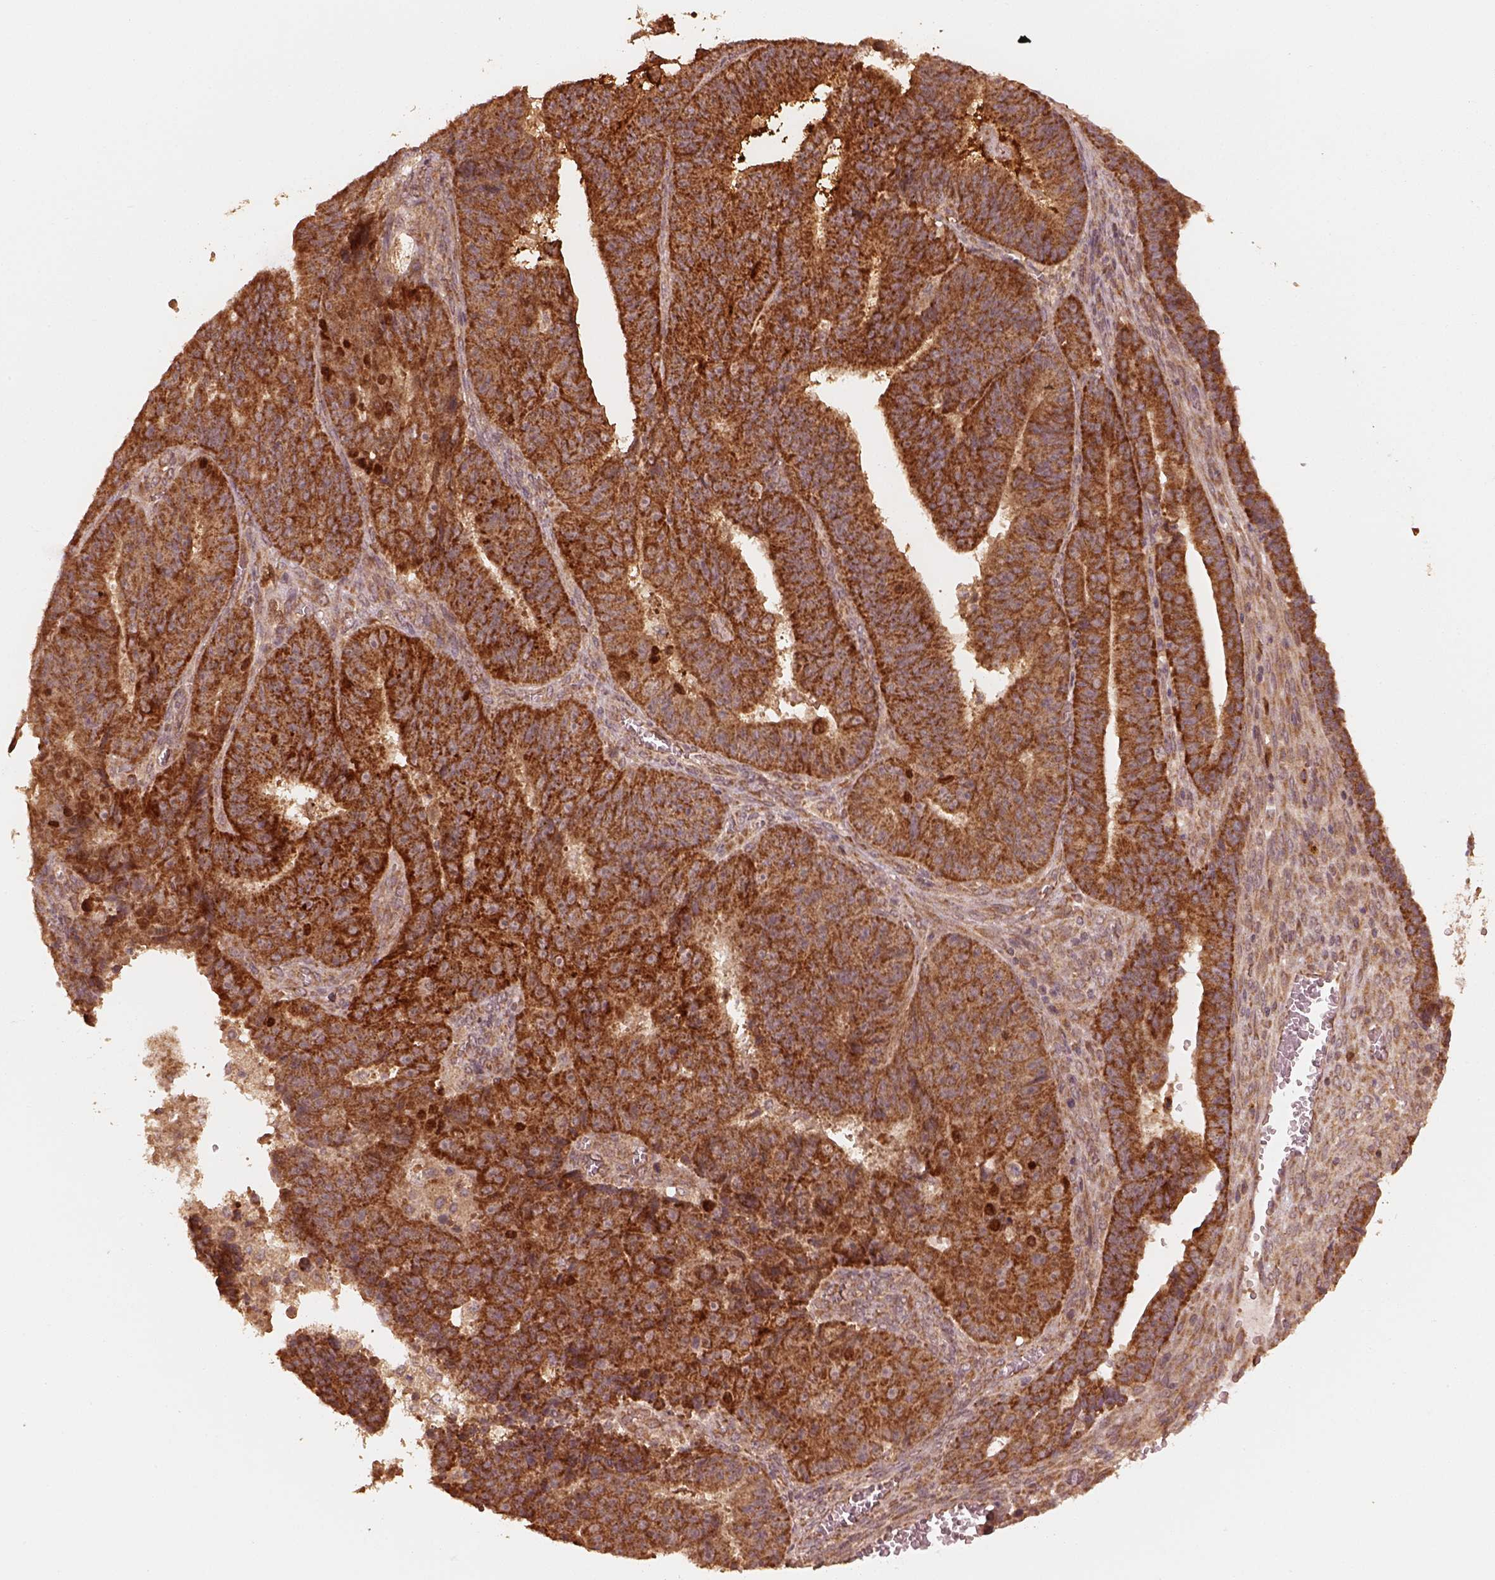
{"staining": {"intensity": "strong", "quantity": ">75%", "location": "cytoplasmic/membranous"}, "tissue": "ovarian cancer", "cell_type": "Tumor cells", "image_type": "cancer", "snomed": [{"axis": "morphology", "description": "Carcinoma, endometroid"}, {"axis": "topography", "description": "Ovary"}], "caption": "A high-resolution micrograph shows immunohistochemistry (IHC) staining of ovarian cancer, which exhibits strong cytoplasmic/membranous expression in about >75% of tumor cells.", "gene": "DNAJC25", "patient": {"sex": "female", "age": 42}}